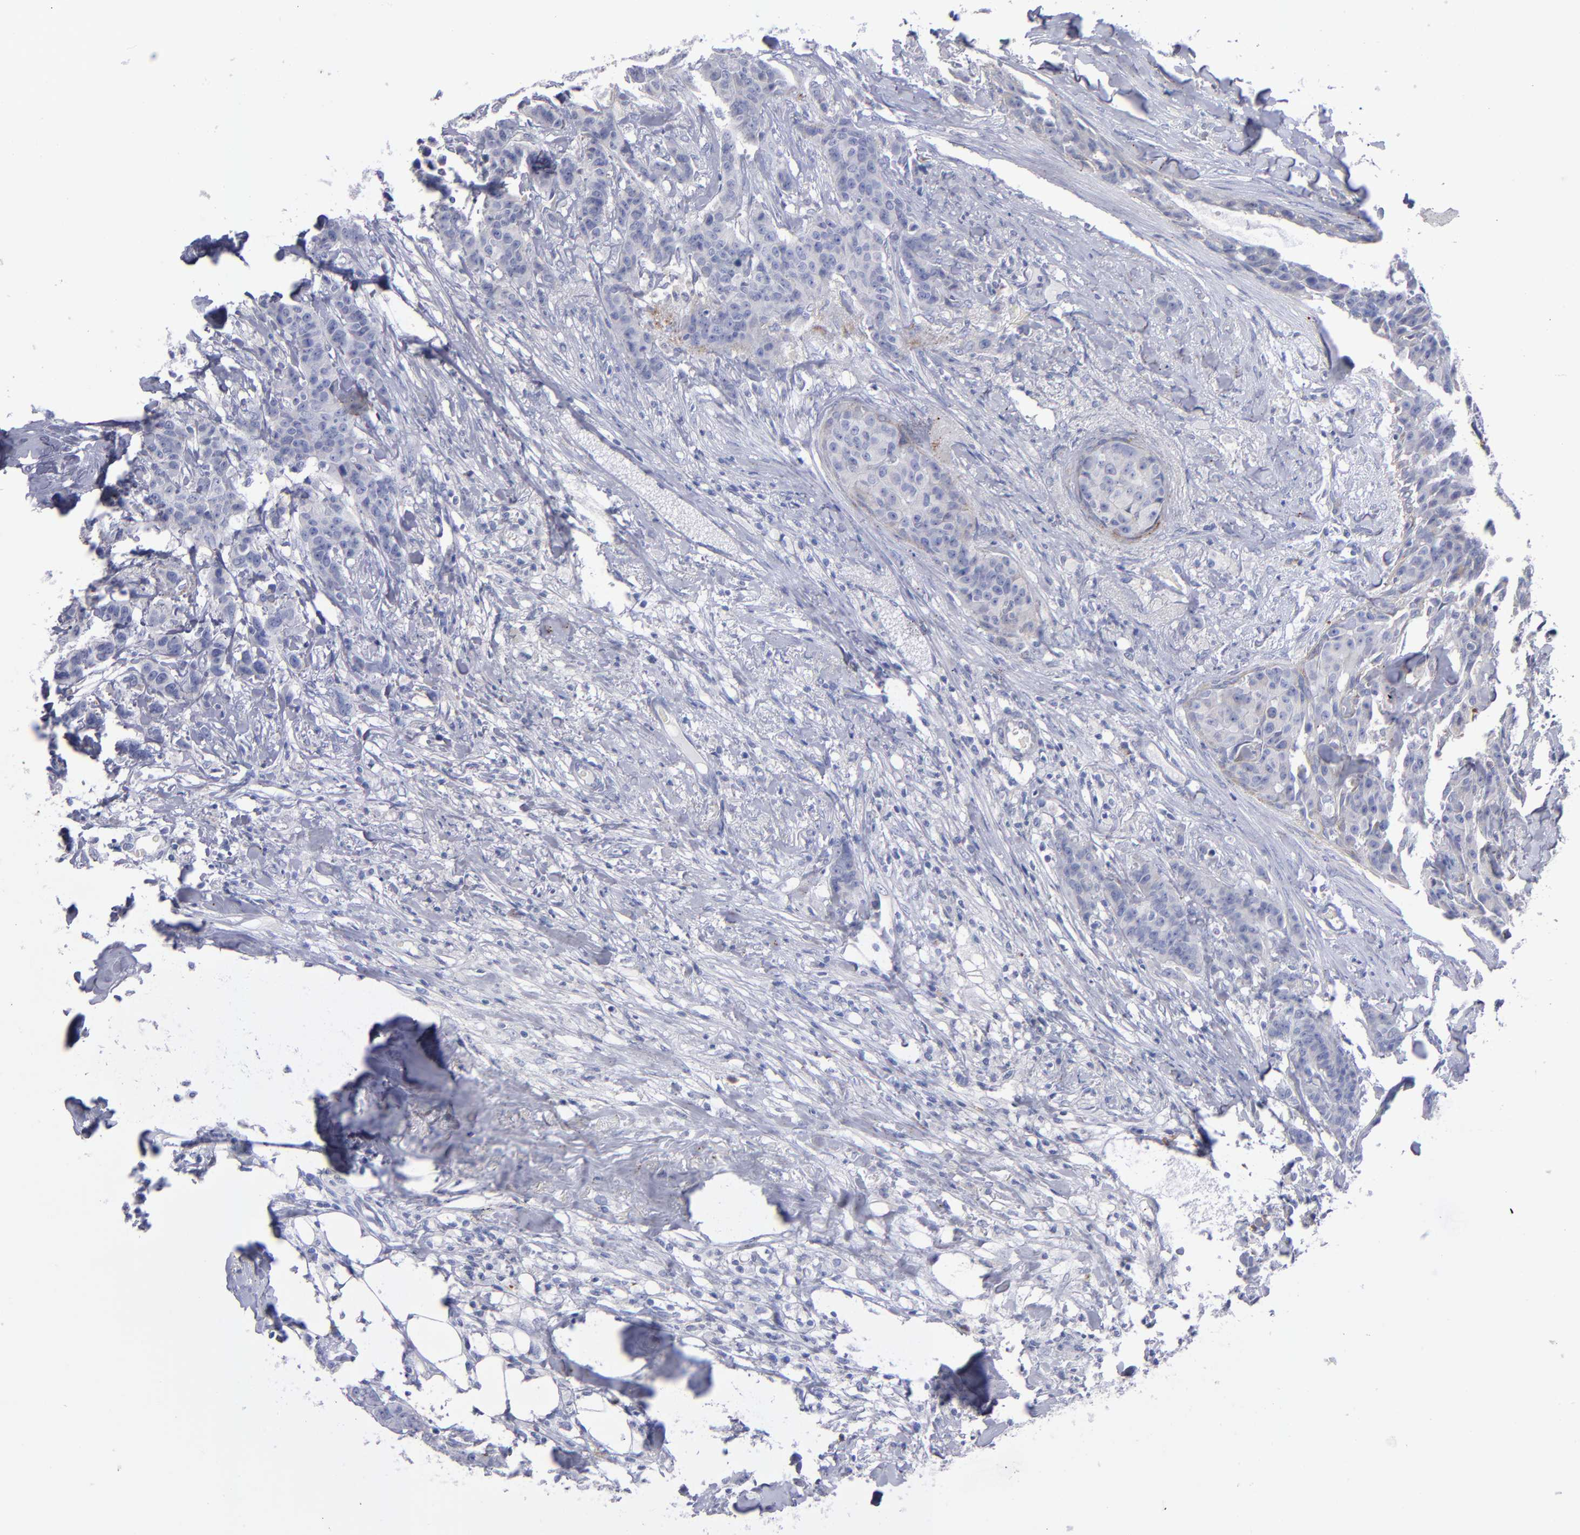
{"staining": {"intensity": "weak", "quantity": "<25%", "location": "cytoplasmic/membranous"}, "tissue": "breast cancer", "cell_type": "Tumor cells", "image_type": "cancer", "snomed": [{"axis": "morphology", "description": "Duct carcinoma"}, {"axis": "topography", "description": "Breast"}], "caption": "Immunohistochemical staining of intraductal carcinoma (breast) shows no significant staining in tumor cells.", "gene": "MFGE8", "patient": {"sex": "female", "age": 40}}